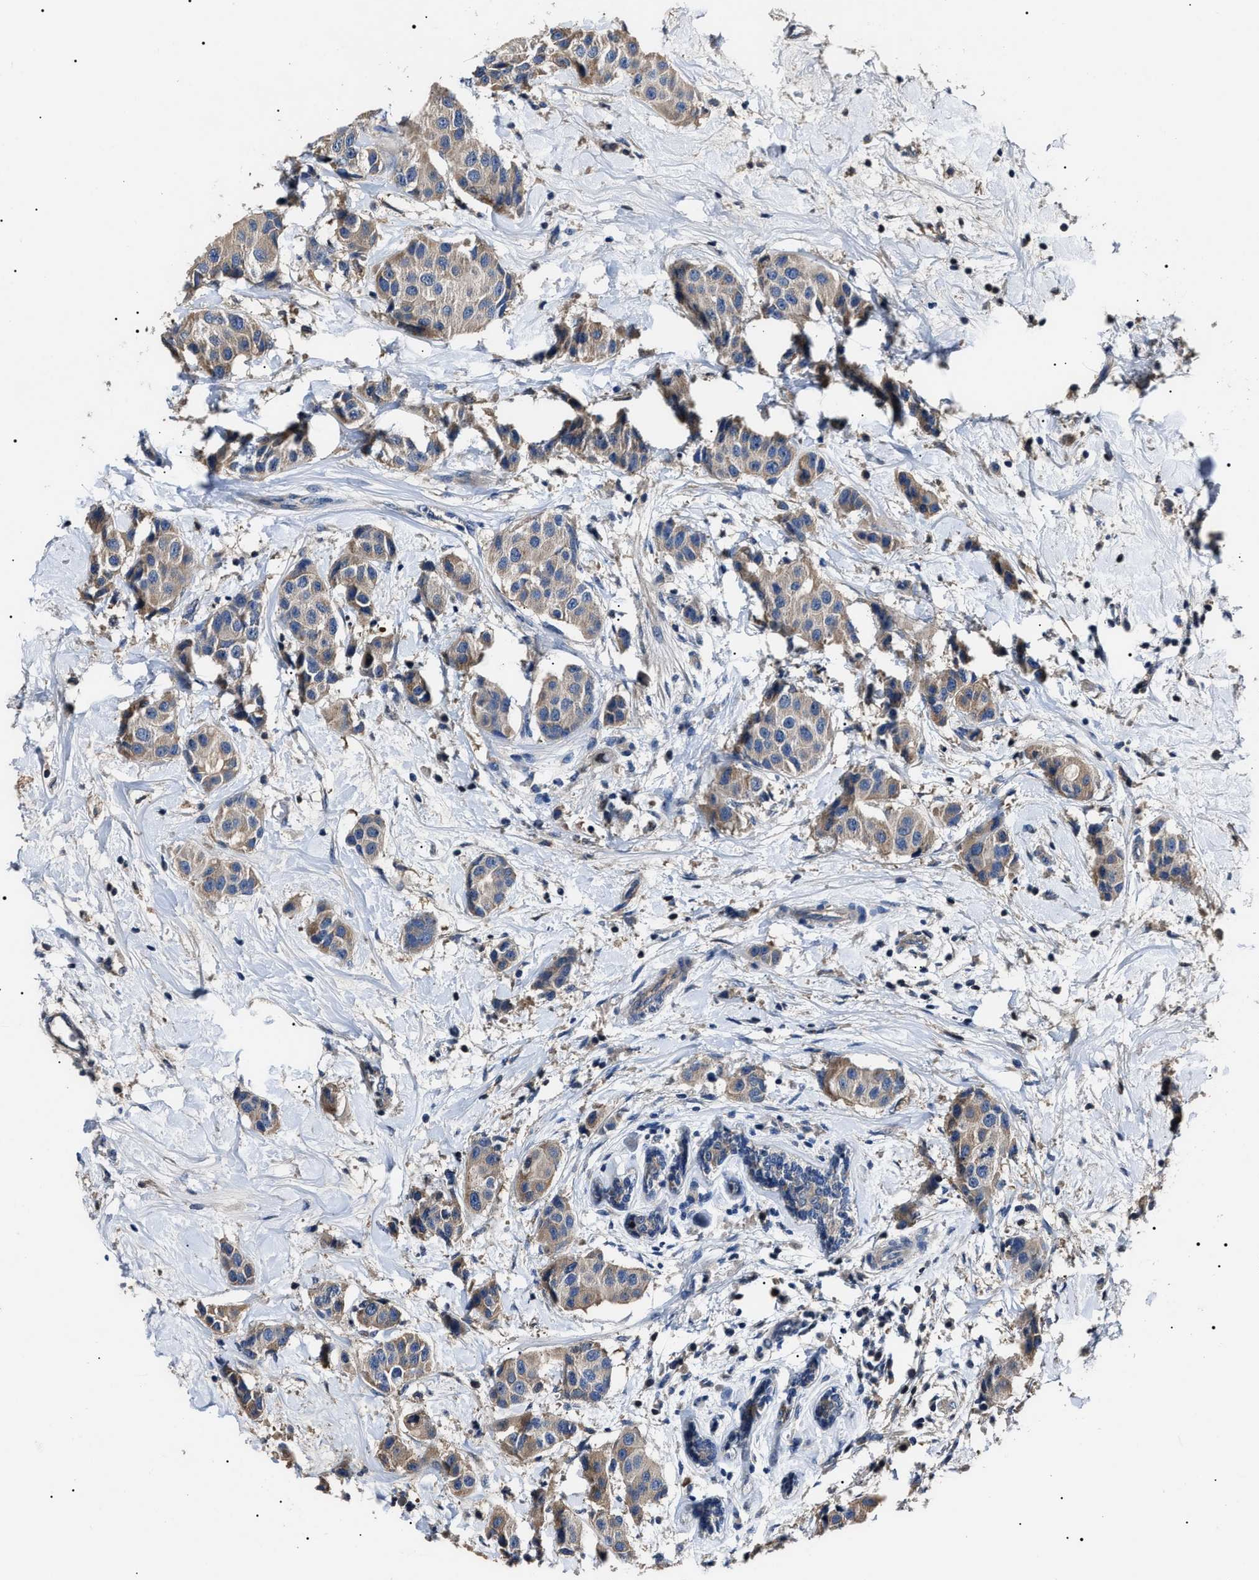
{"staining": {"intensity": "weak", "quantity": "25%-75%", "location": "cytoplasmic/membranous"}, "tissue": "breast cancer", "cell_type": "Tumor cells", "image_type": "cancer", "snomed": [{"axis": "morphology", "description": "Normal tissue, NOS"}, {"axis": "morphology", "description": "Duct carcinoma"}, {"axis": "topography", "description": "Breast"}], "caption": "An IHC histopathology image of tumor tissue is shown. Protein staining in brown labels weak cytoplasmic/membranous positivity in breast cancer (intraductal carcinoma) within tumor cells. (DAB IHC with brightfield microscopy, high magnification).", "gene": "IFT81", "patient": {"sex": "female", "age": 39}}